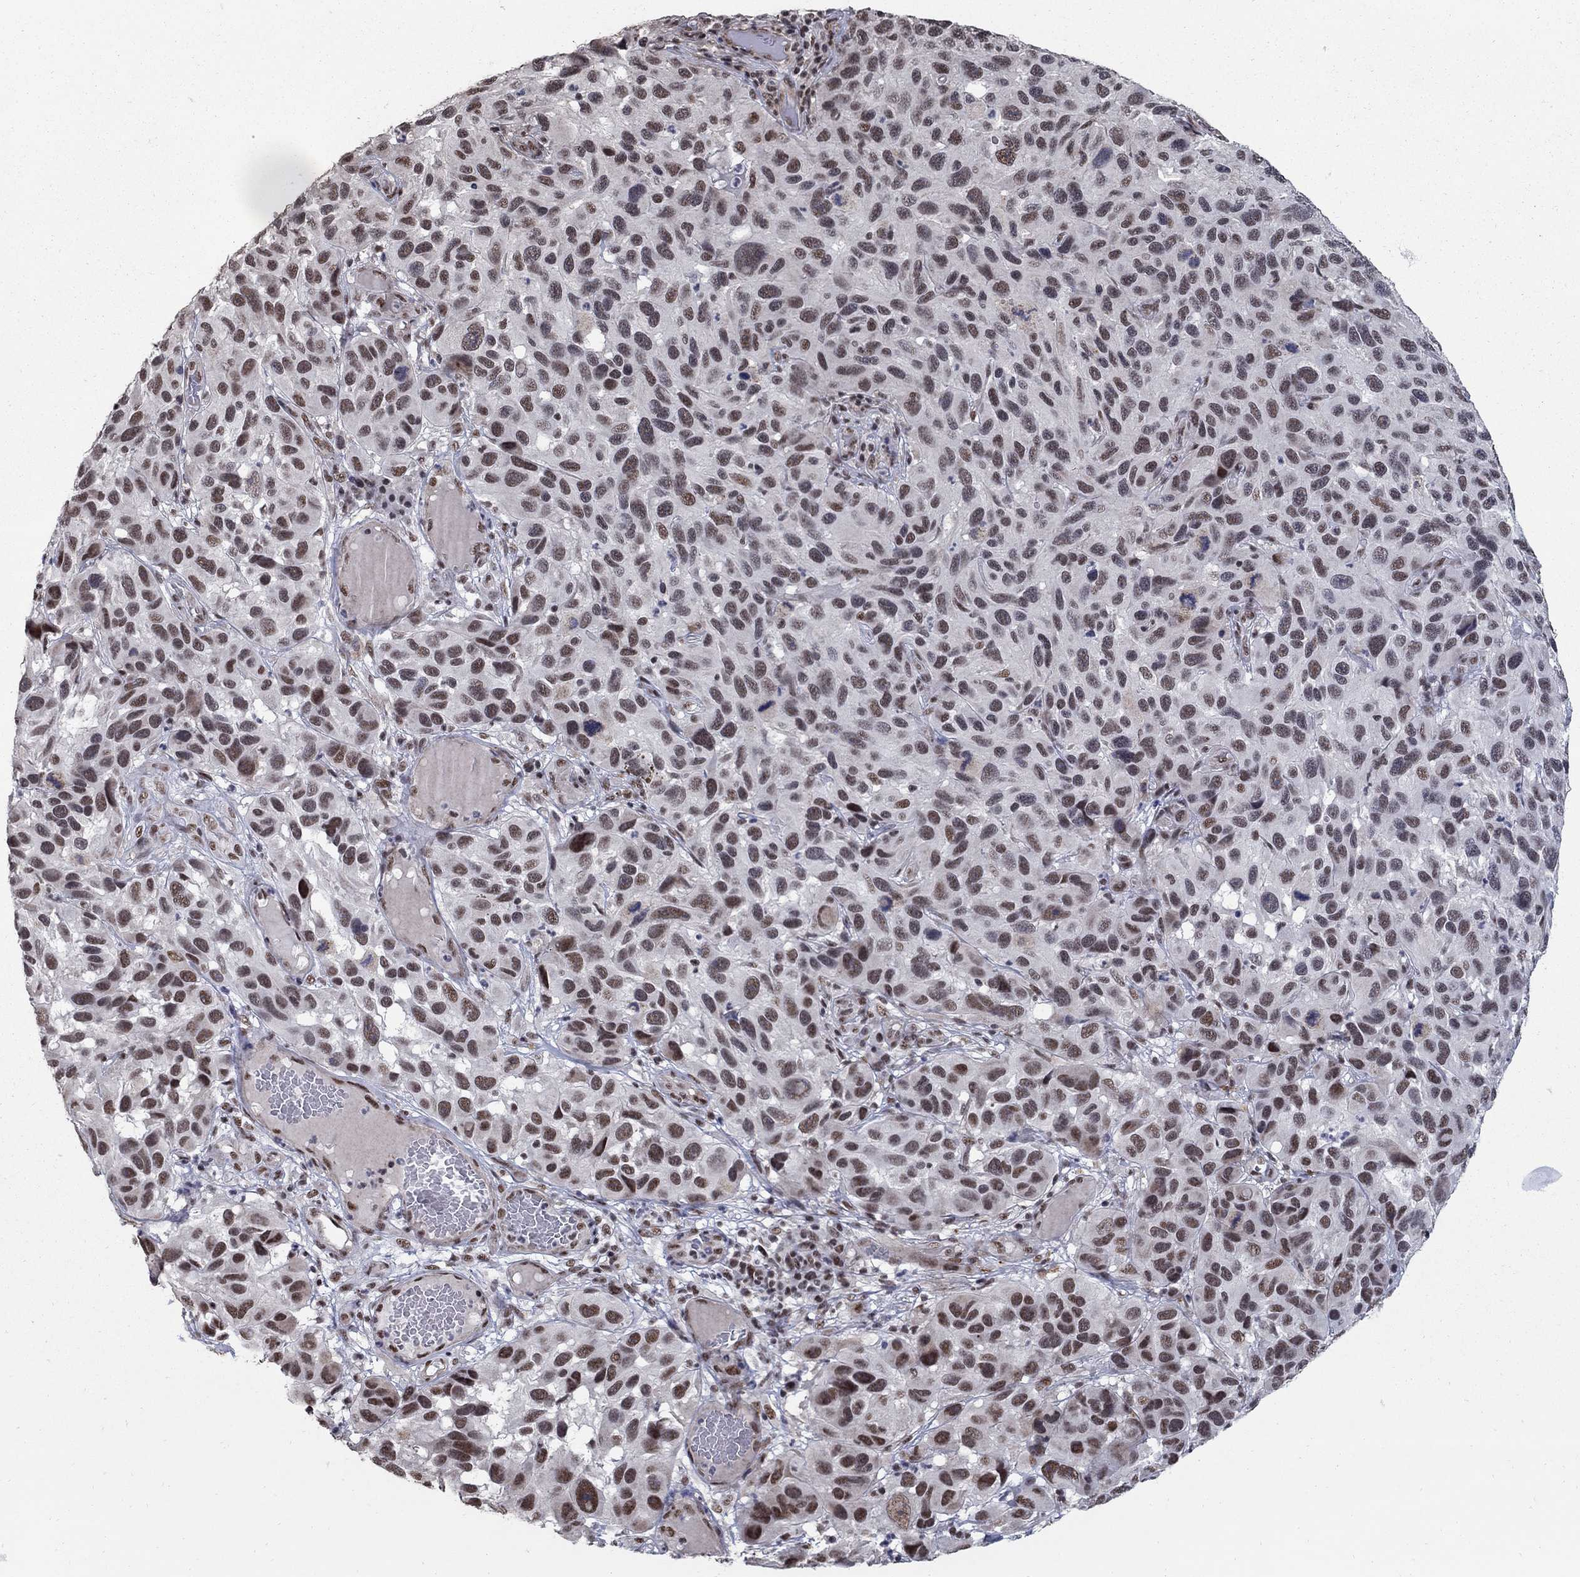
{"staining": {"intensity": "moderate", "quantity": ">75%", "location": "nuclear"}, "tissue": "melanoma", "cell_type": "Tumor cells", "image_type": "cancer", "snomed": [{"axis": "morphology", "description": "Malignant melanoma, NOS"}, {"axis": "topography", "description": "Skin"}], "caption": "Immunohistochemistry (DAB (3,3'-diaminobenzidine)) staining of malignant melanoma displays moderate nuclear protein expression in approximately >75% of tumor cells.", "gene": "PNISR", "patient": {"sex": "male", "age": 53}}